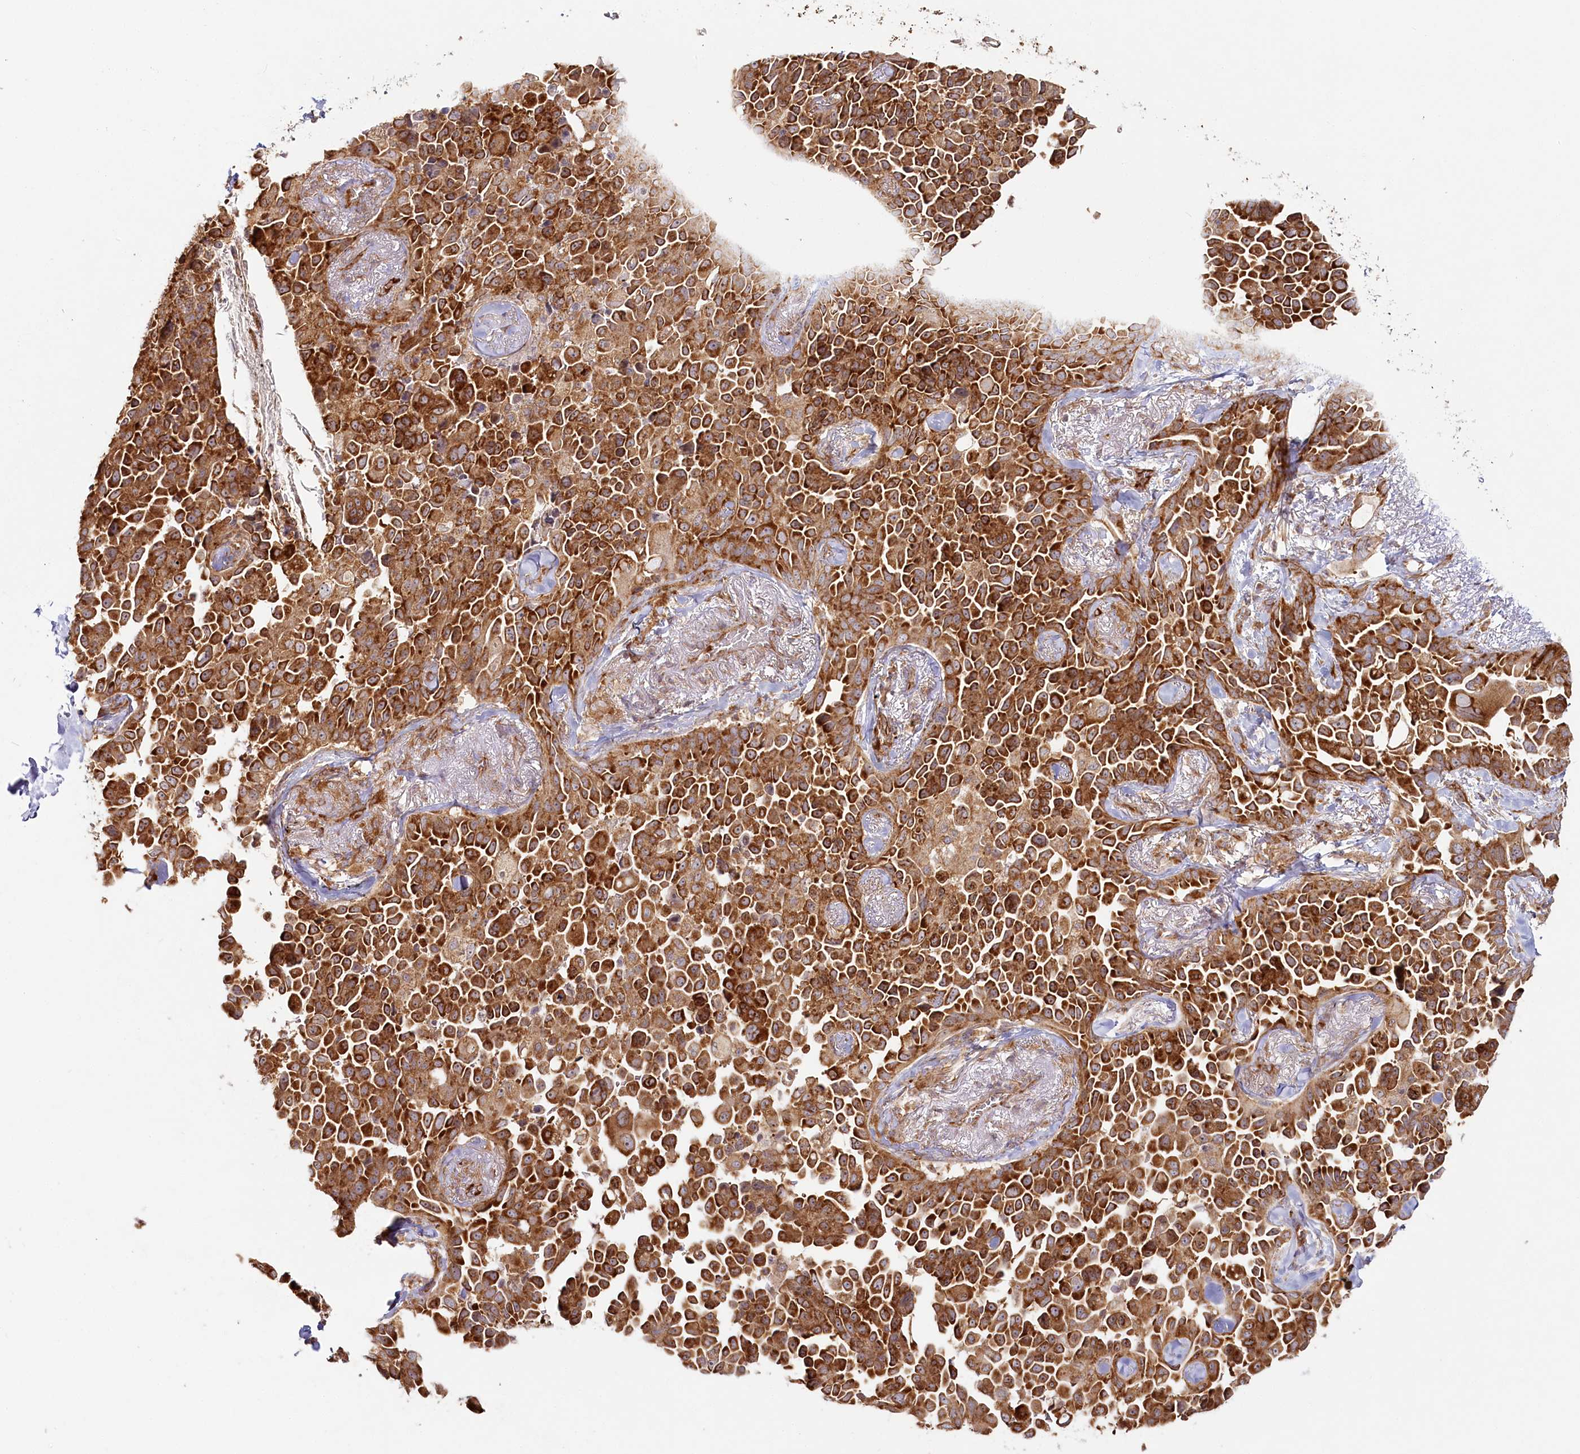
{"staining": {"intensity": "strong", "quantity": ">75%", "location": "cytoplasmic/membranous"}, "tissue": "lung cancer", "cell_type": "Tumor cells", "image_type": "cancer", "snomed": [{"axis": "morphology", "description": "Adenocarcinoma, NOS"}, {"axis": "topography", "description": "Lung"}], "caption": "Lung cancer (adenocarcinoma) stained with DAB immunohistochemistry exhibits high levels of strong cytoplasmic/membranous positivity in approximately >75% of tumor cells.", "gene": "OTUD4", "patient": {"sex": "female", "age": 67}}